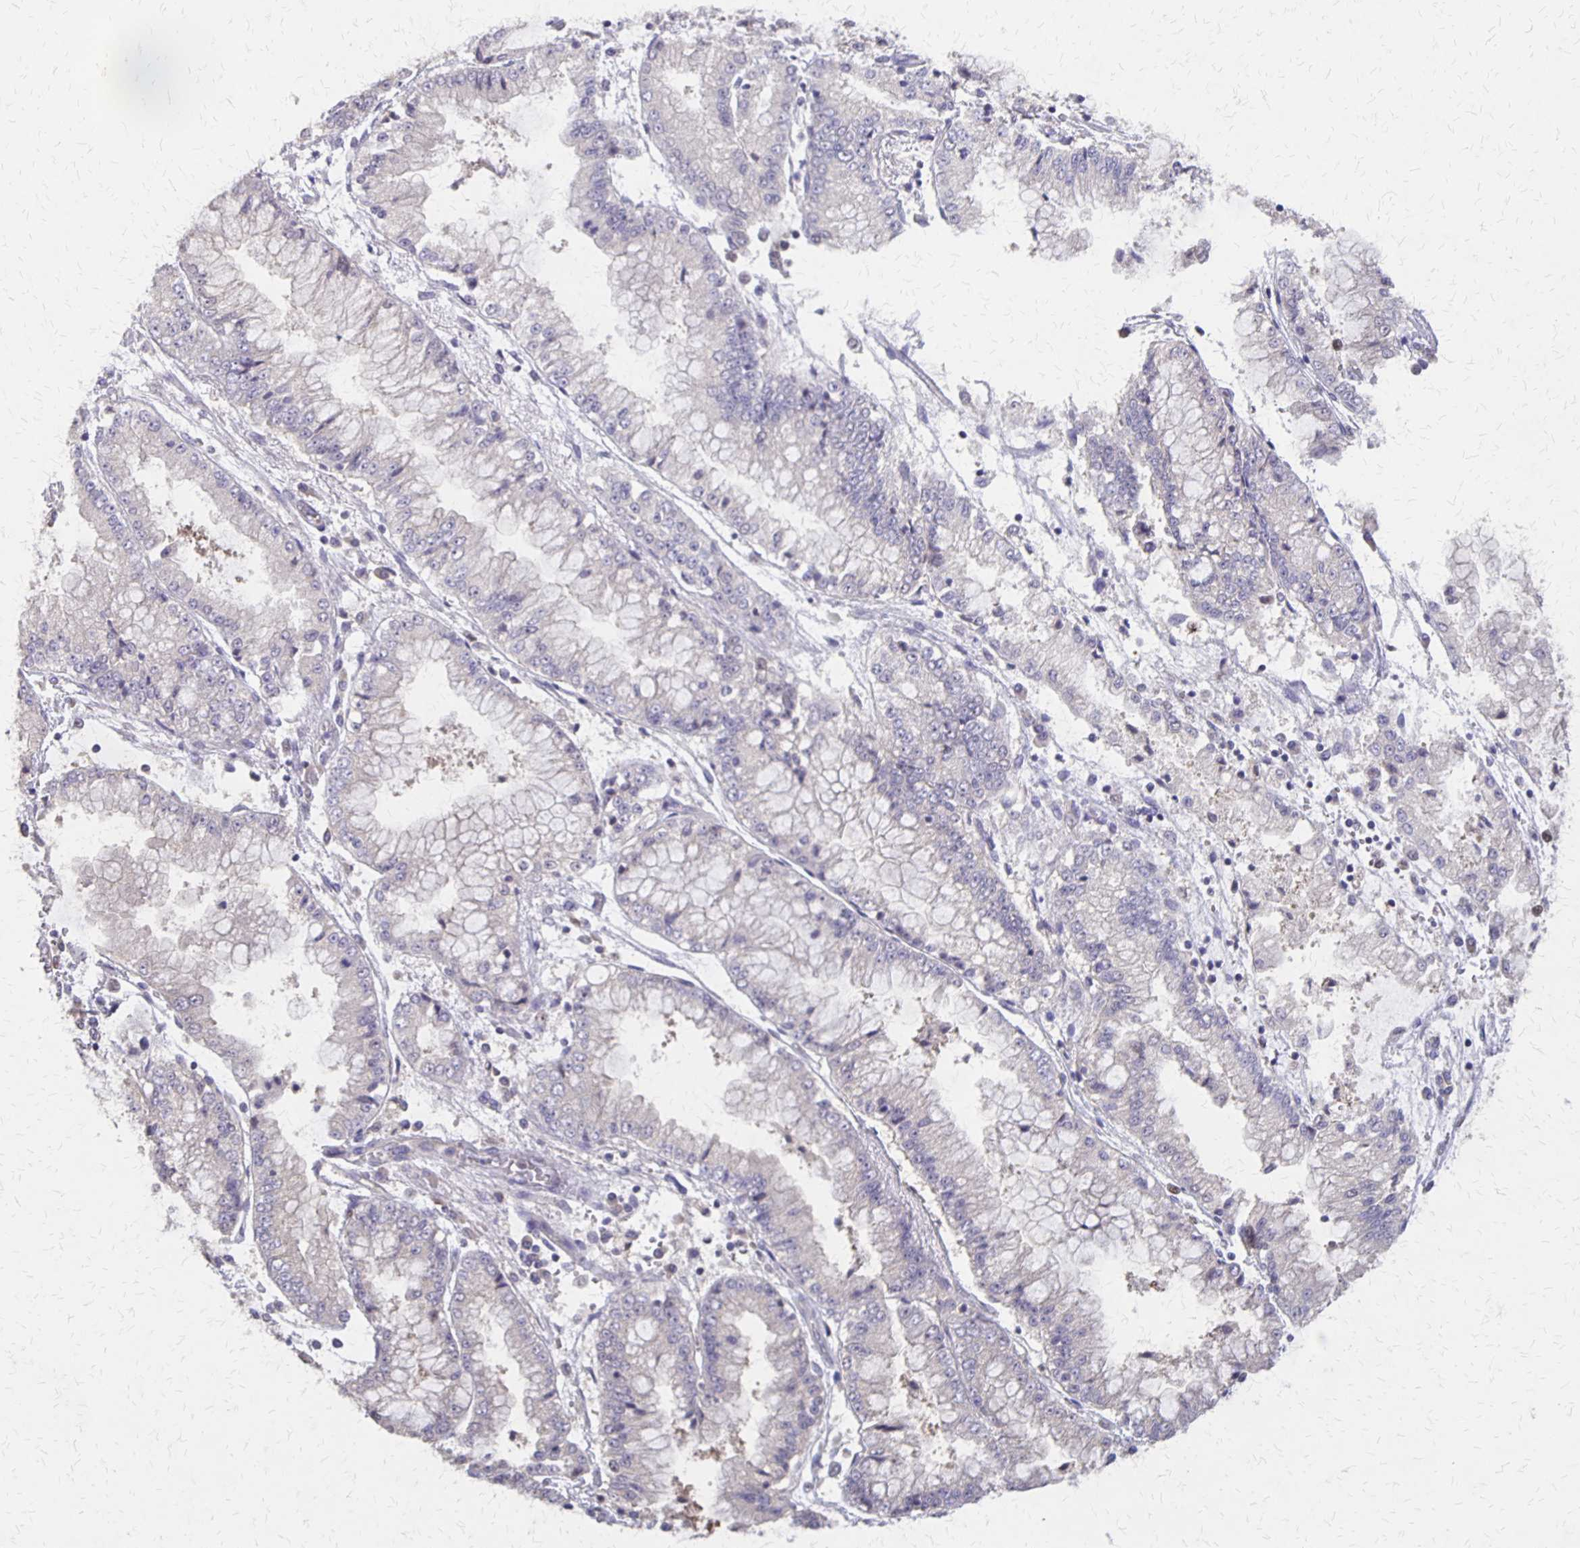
{"staining": {"intensity": "negative", "quantity": "none", "location": "none"}, "tissue": "stomach cancer", "cell_type": "Tumor cells", "image_type": "cancer", "snomed": [{"axis": "morphology", "description": "Adenocarcinoma, NOS"}, {"axis": "topography", "description": "Stomach, upper"}], "caption": "High magnification brightfield microscopy of stomach cancer stained with DAB (brown) and counterstained with hematoxylin (blue): tumor cells show no significant positivity.", "gene": "NOG", "patient": {"sex": "female", "age": 74}}